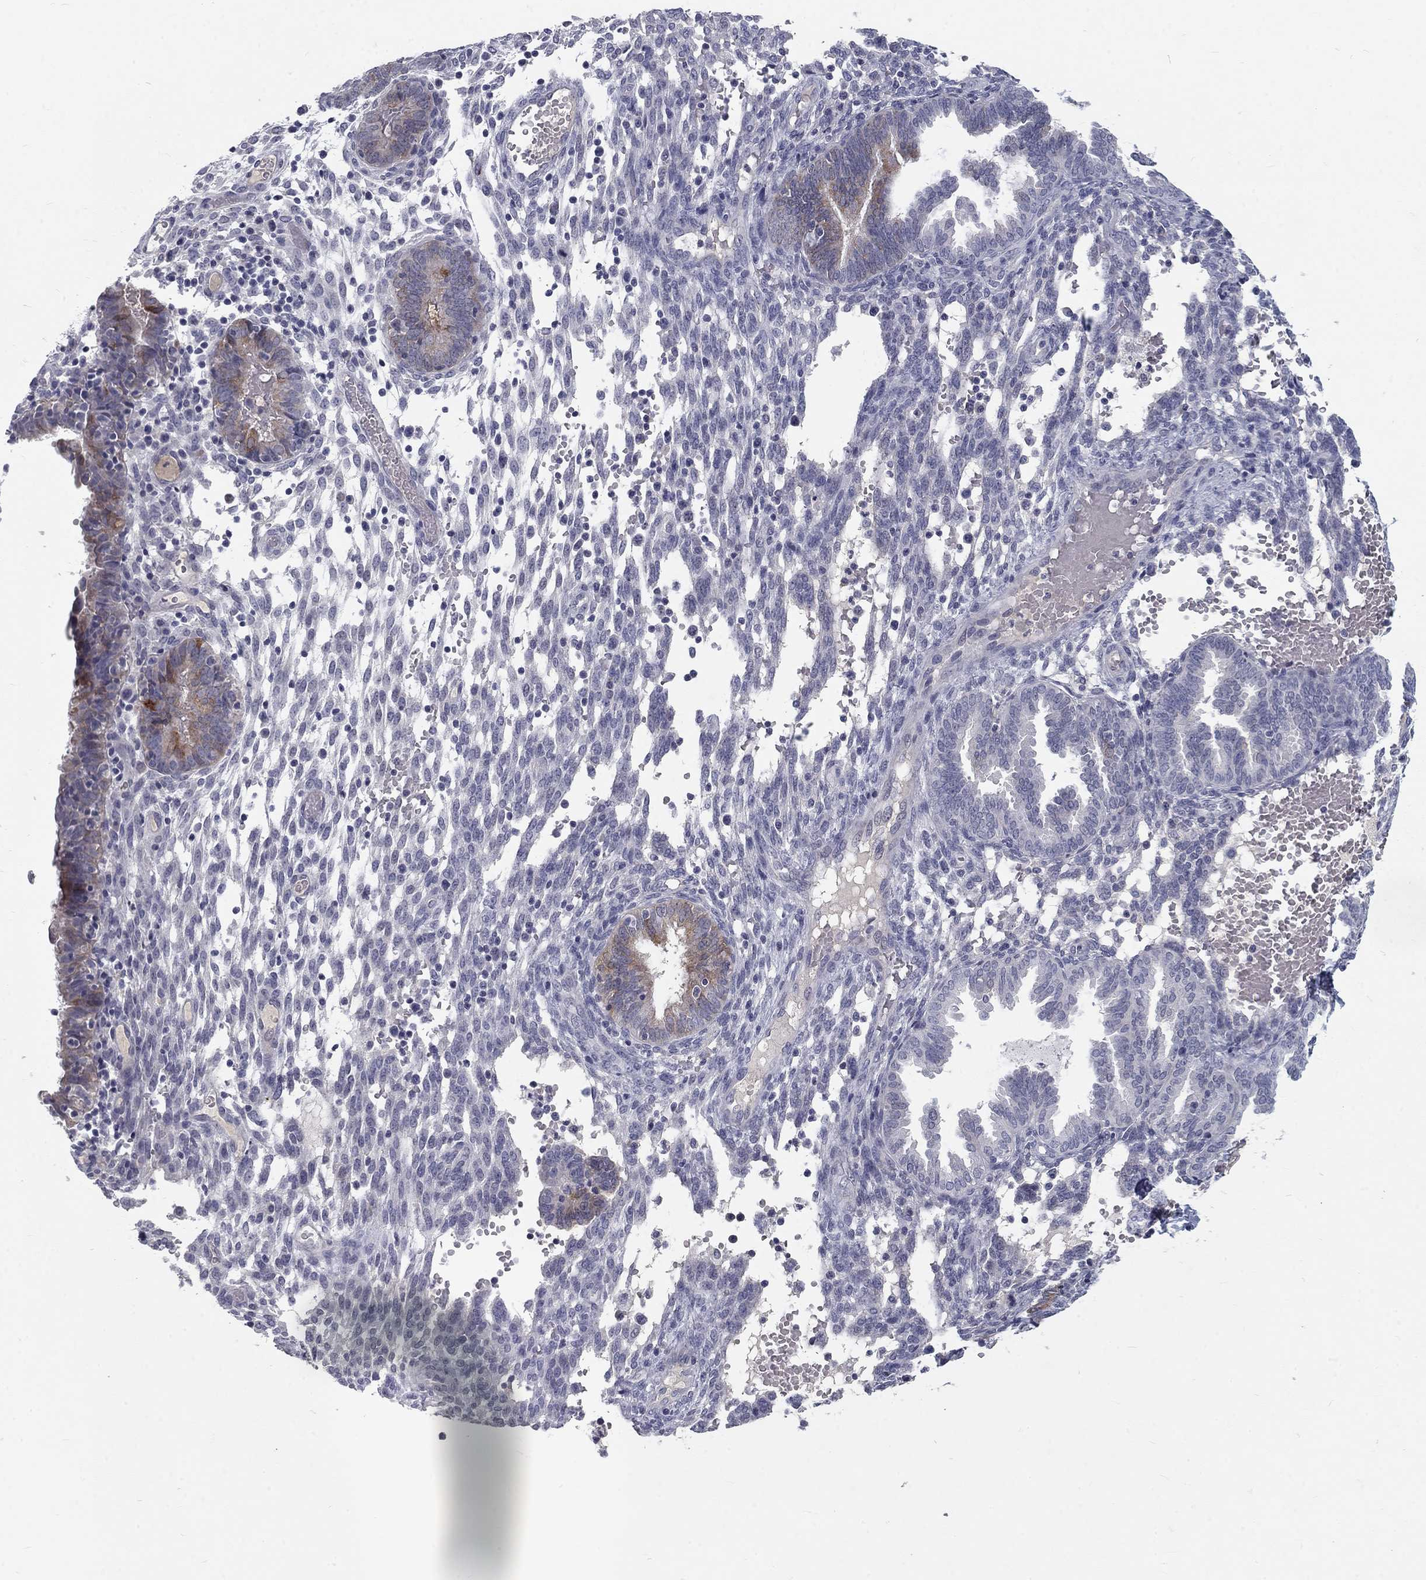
{"staining": {"intensity": "negative", "quantity": "none", "location": "none"}, "tissue": "endometrium", "cell_type": "Cells in endometrial stroma", "image_type": "normal", "snomed": [{"axis": "morphology", "description": "Normal tissue, NOS"}, {"axis": "topography", "description": "Endometrium"}], "caption": "Immunohistochemical staining of normal endometrium reveals no significant positivity in cells in endometrial stroma. (DAB (3,3'-diaminobenzidine) IHC visualized using brightfield microscopy, high magnification).", "gene": "NOS1", "patient": {"sex": "female", "age": 42}}